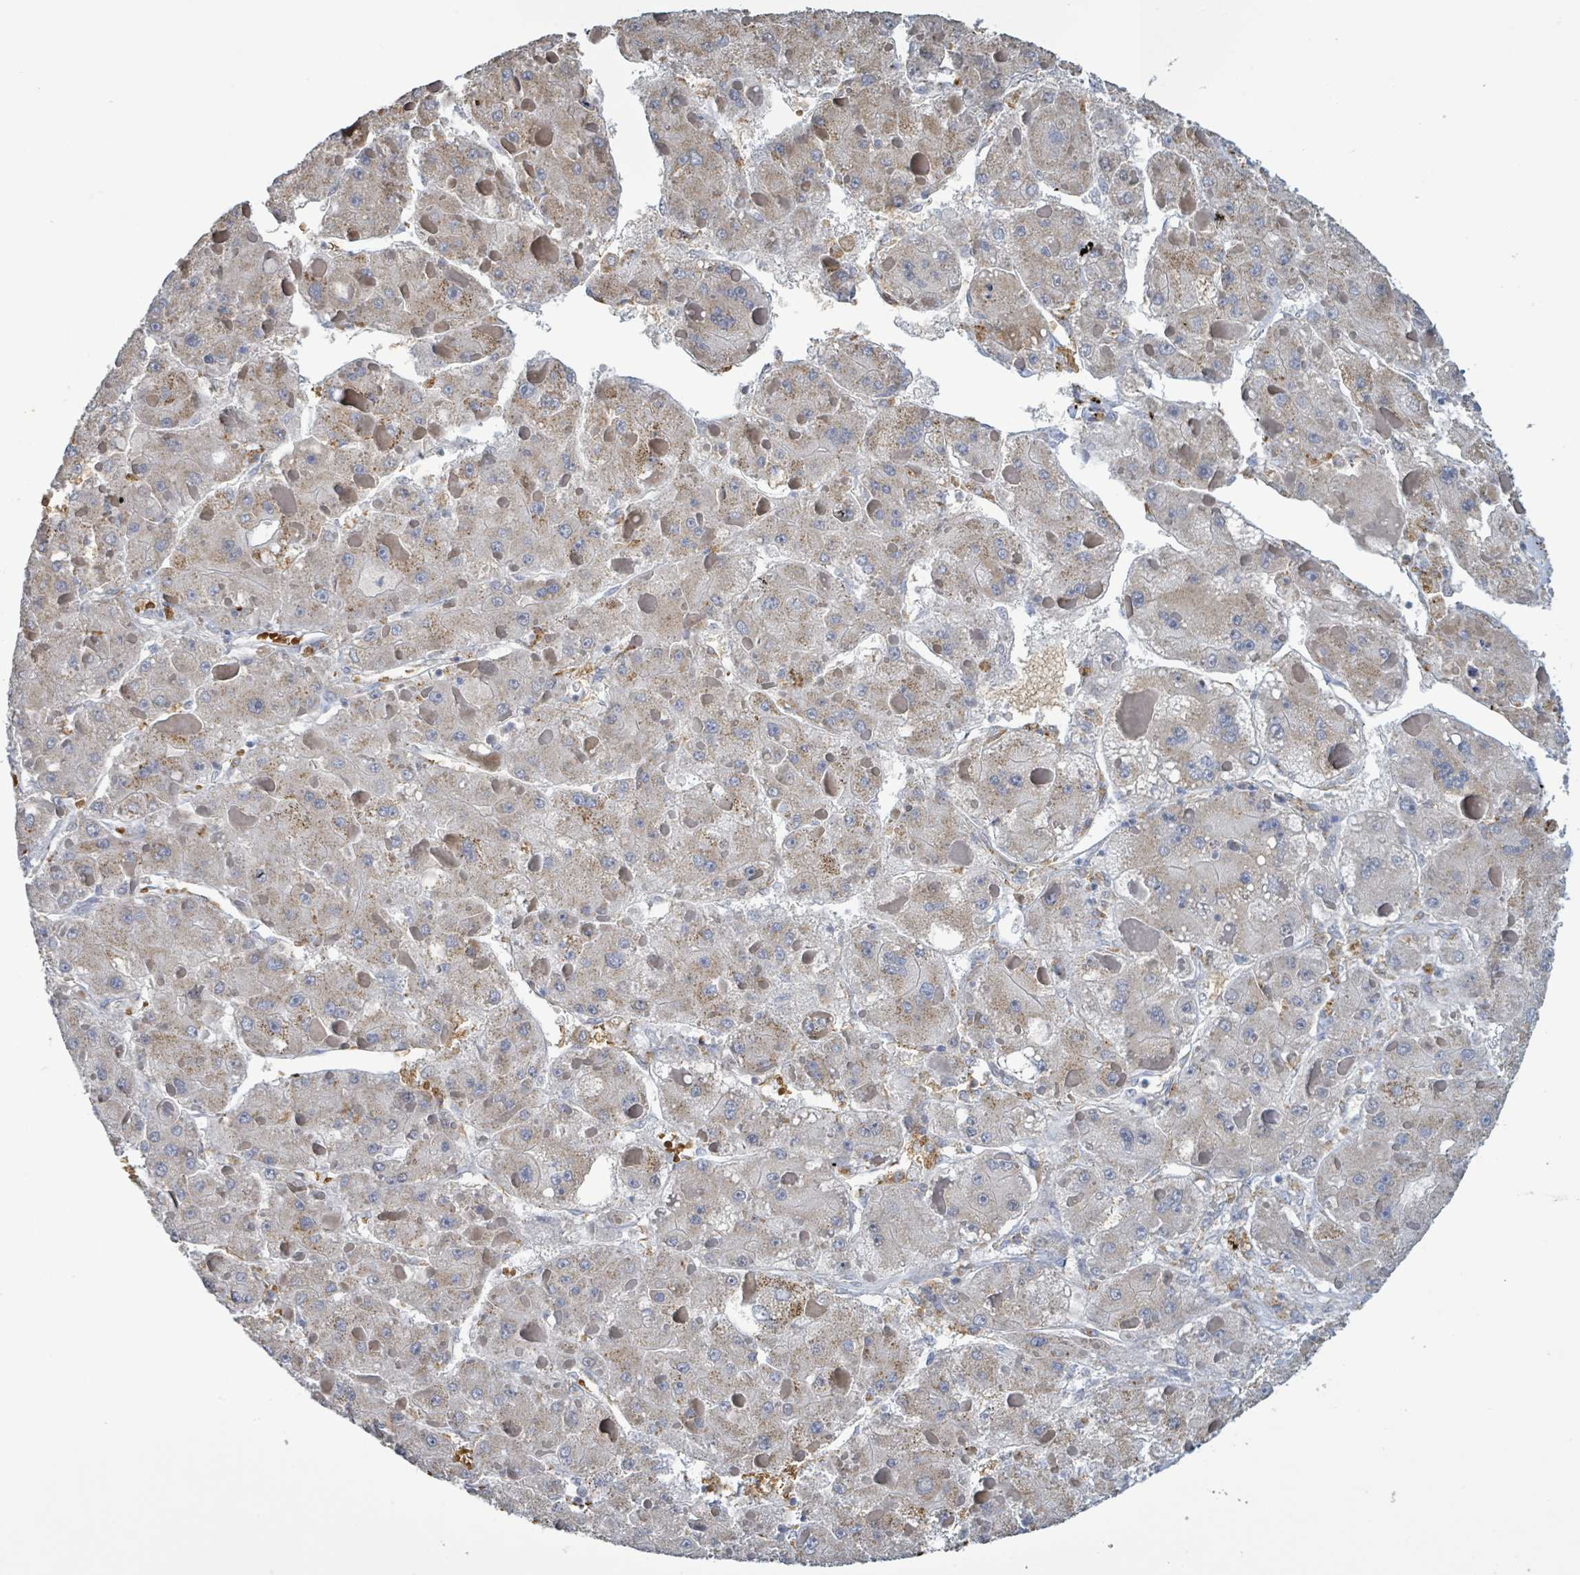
{"staining": {"intensity": "moderate", "quantity": "25%-75%", "location": "cytoplasmic/membranous"}, "tissue": "liver cancer", "cell_type": "Tumor cells", "image_type": "cancer", "snomed": [{"axis": "morphology", "description": "Carcinoma, Hepatocellular, NOS"}, {"axis": "topography", "description": "Liver"}], "caption": "A medium amount of moderate cytoplasmic/membranous staining is seen in approximately 25%-75% of tumor cells in liver cancer (hepatocellular carcinoma) tissue.", "gene": "SEBOX", "patient": {"sex": "female", "age": 73}}